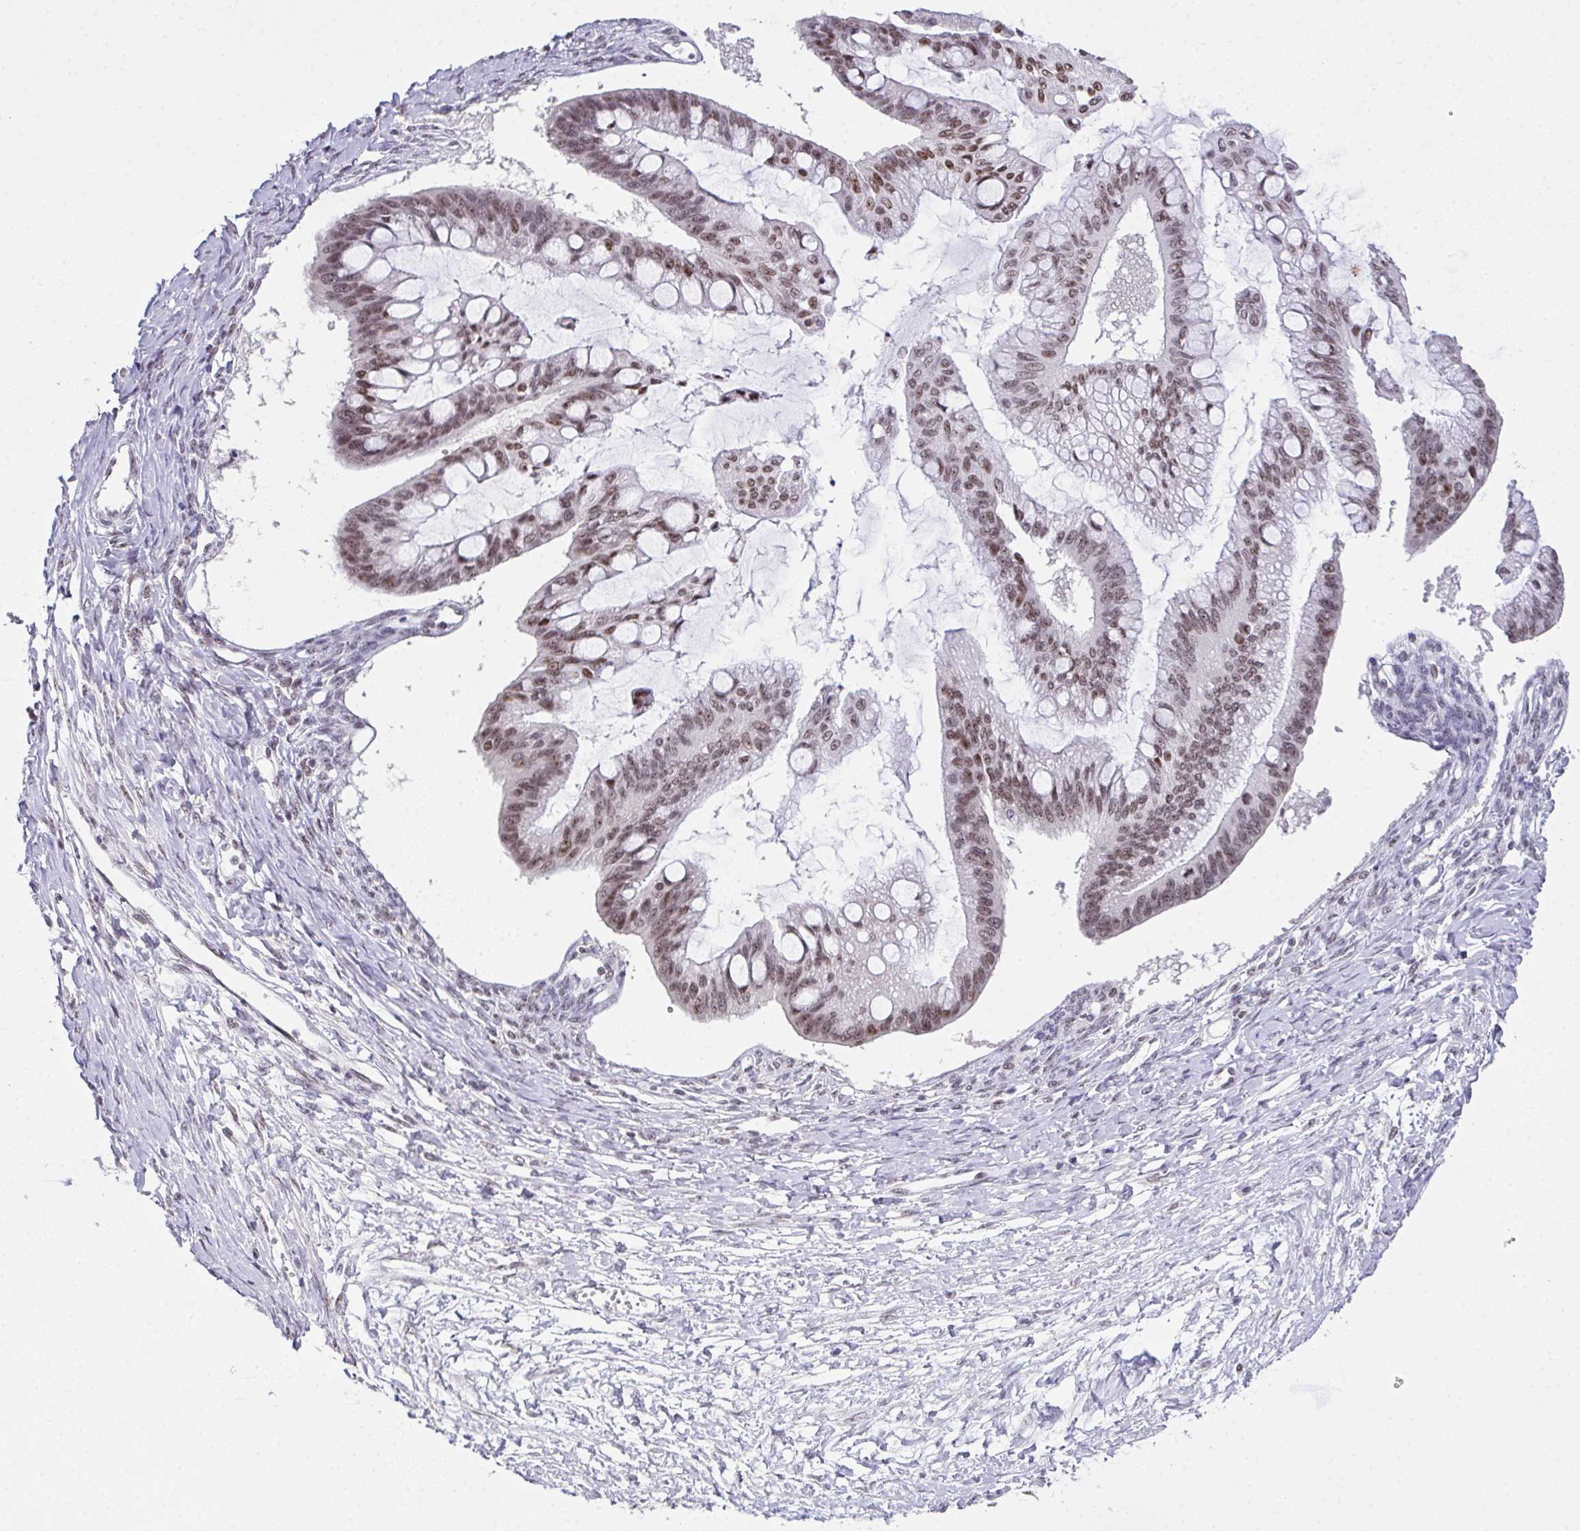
{"staining": {"intensity": "moderate", "quantity": ">75%", "location": "nuclear"}, "tissue": "ovarian cancer", "cell_type": "Tumor cells", "image_type": "cancer", "snomed": [{"axis": "morphology", "description": "Cystadenocarcinoma, mucinous, NOS"}, {"axis": "topography", "description": "Ovary"}], "caption": "Tumor cells exhibit medium levels of moderate nuclear staining in approximately >75% of cells in ovarian mucinous cystadenocarcinoma. (DAB (3,3'-diaminobenzidine) = brown stain, brightfield microscopy at high magnification).", "gene": "ZNF800", "patient": {"sex": "female", "age": 73}}